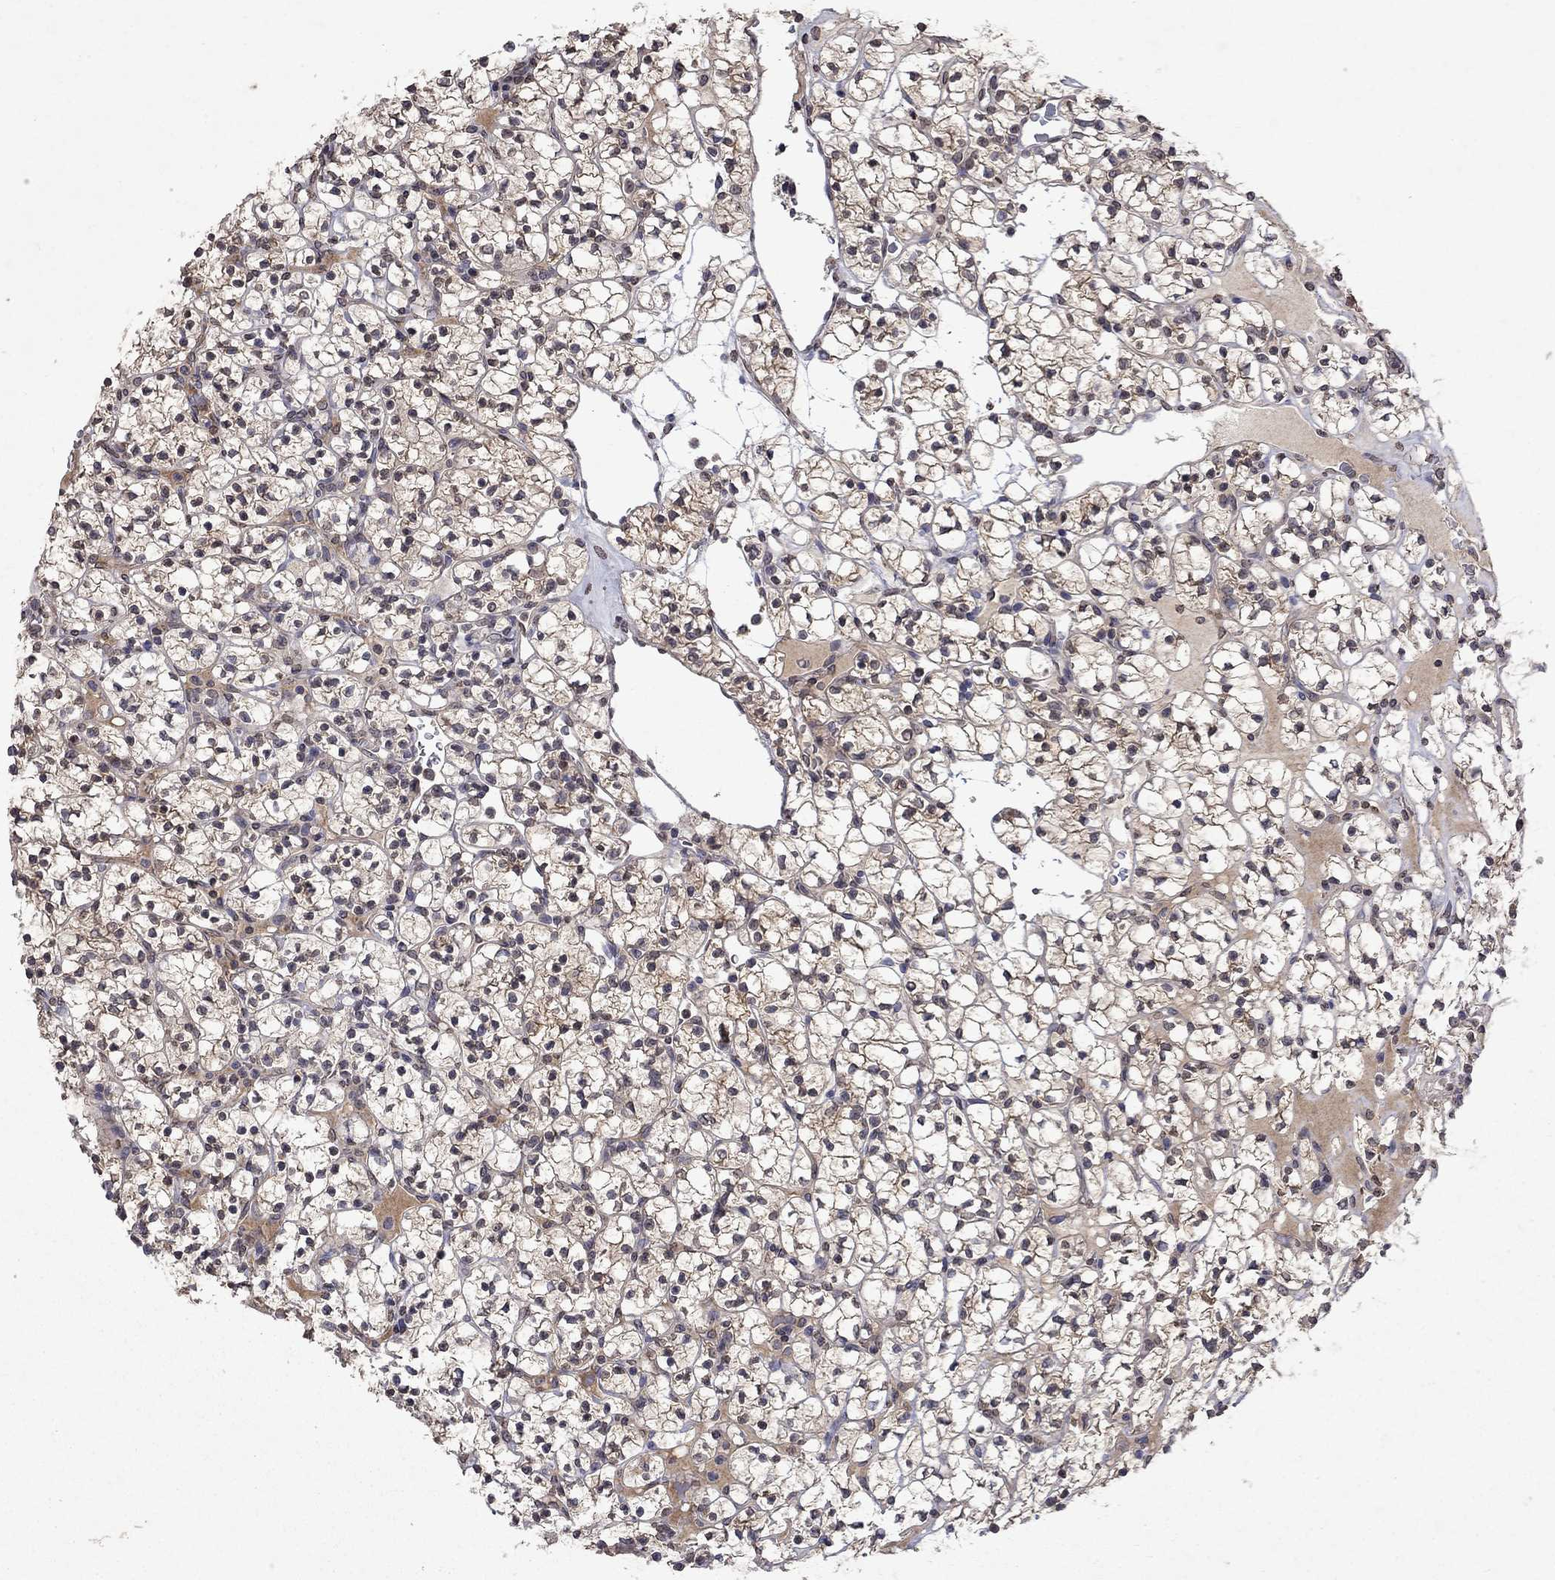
{"staining": {"intensity": "weak", "quantity": "25%-75%", "location": "cytoplasmic/membranous"}, "tissue": "renal cancer", "cell_type": "Tumor cells", "image_type": "cancer", "snomed": [{"axis": "morphology", "description": "Adenocarcinoma, NOS"}, {"axis": "topography", "description": "Kidney"}], "caption": "Tumor cells exhibit weak cytoplasmic/membranous staining in about 25%-75% of cells in adenocarcinoma (renal).", "gene": "TTC38", "patient": {"sex": "female", "age": 89}}